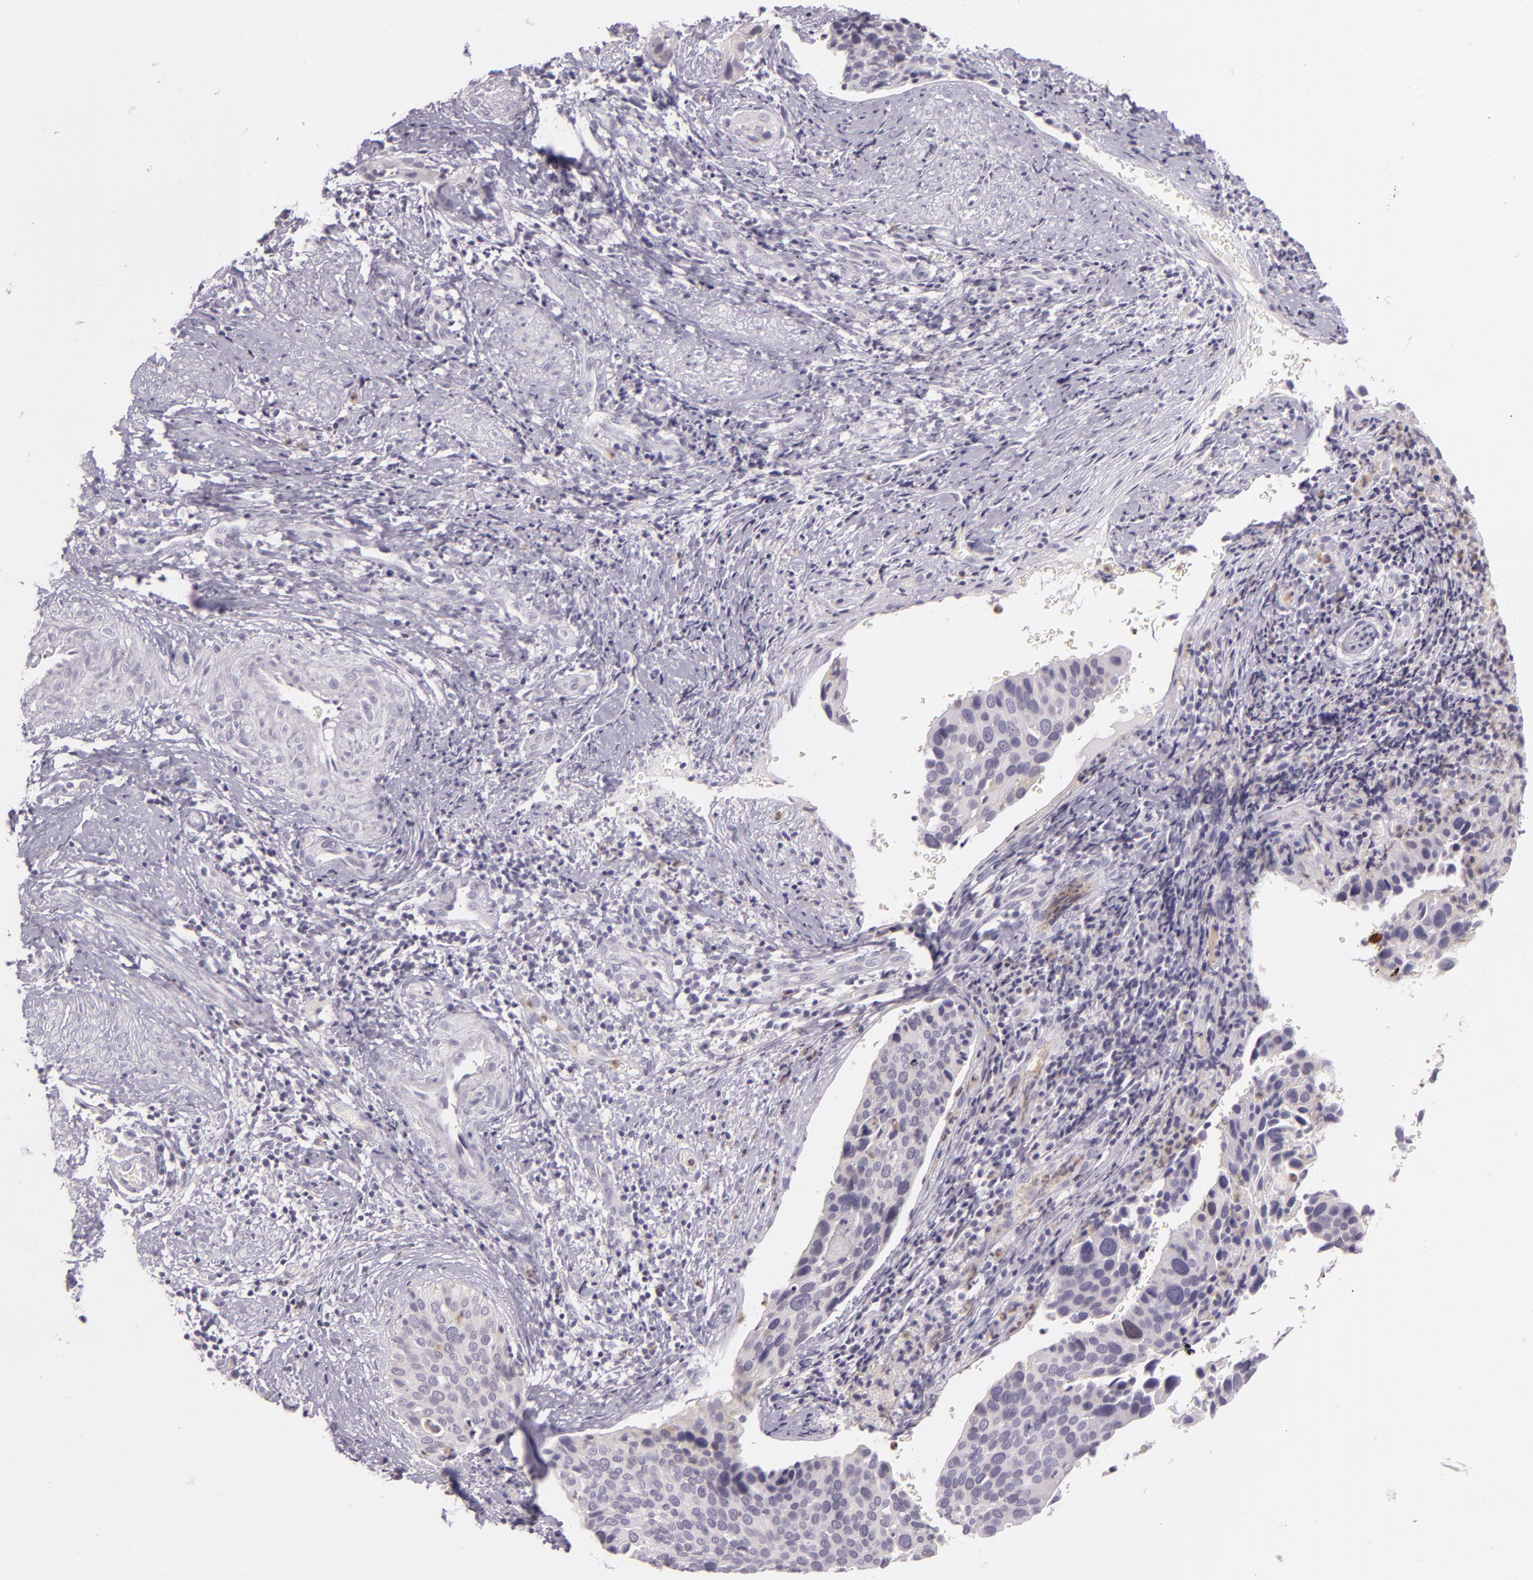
{"staining": {"intensity": "weak", "quantity": "<25%", "location": "cytoplasmic/membranous"}, "tissue": "cervical cancer", "cell_type": "Tumor cells", "image_type": "cancer", "snomed": [{"axis": "morphology", "description": "Squamous cell carcinoma, NOS"}, {"axis": "topography", "description": "Cervix"}], "caption": "Immunohistochemical staining of human cervical cancer reveals no significant expression in tumor cells.", "gene": "CBS", "patient": {"sex": "female", "age": 31}}